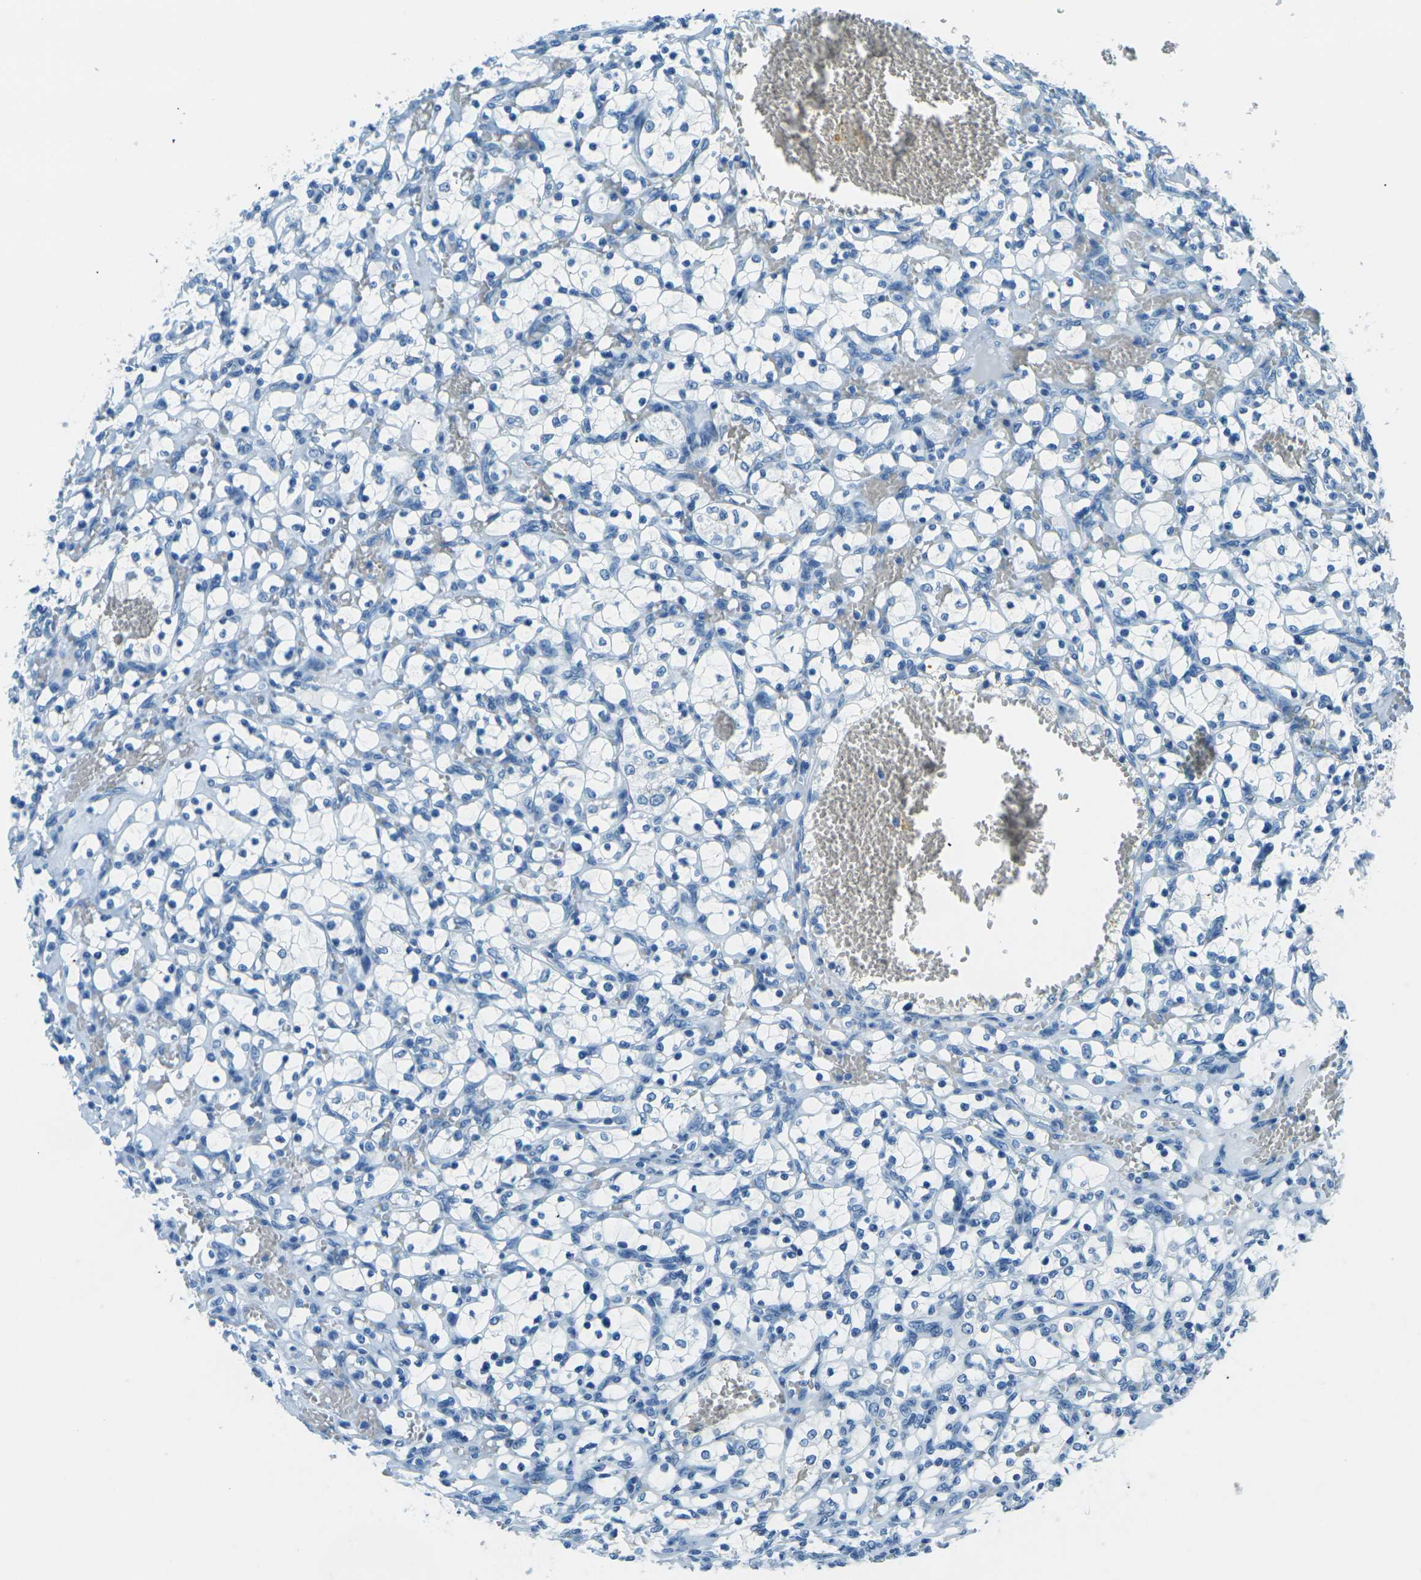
{"staining": {"intensity": "negative", "quantity": "none", "location": "none"}, "tissue": "renal cancer", "cell_type": "Tumor cells", "image_type": "cancer", "snomed": [{"axis": "morphology", "description": "Adenocarcinoma, NOS"}, {"axis": "topography", "description": "Kidney"}], "caption": "The immunohistochemistry image has no significant staining in tumor cells of renal adenocarcinoma tissue. (DAB immunohistochemistry visualized using brightfield microscopy, high magnification).", "gene": "OCLN", "patient": {"sex": "female", "age": 69}}